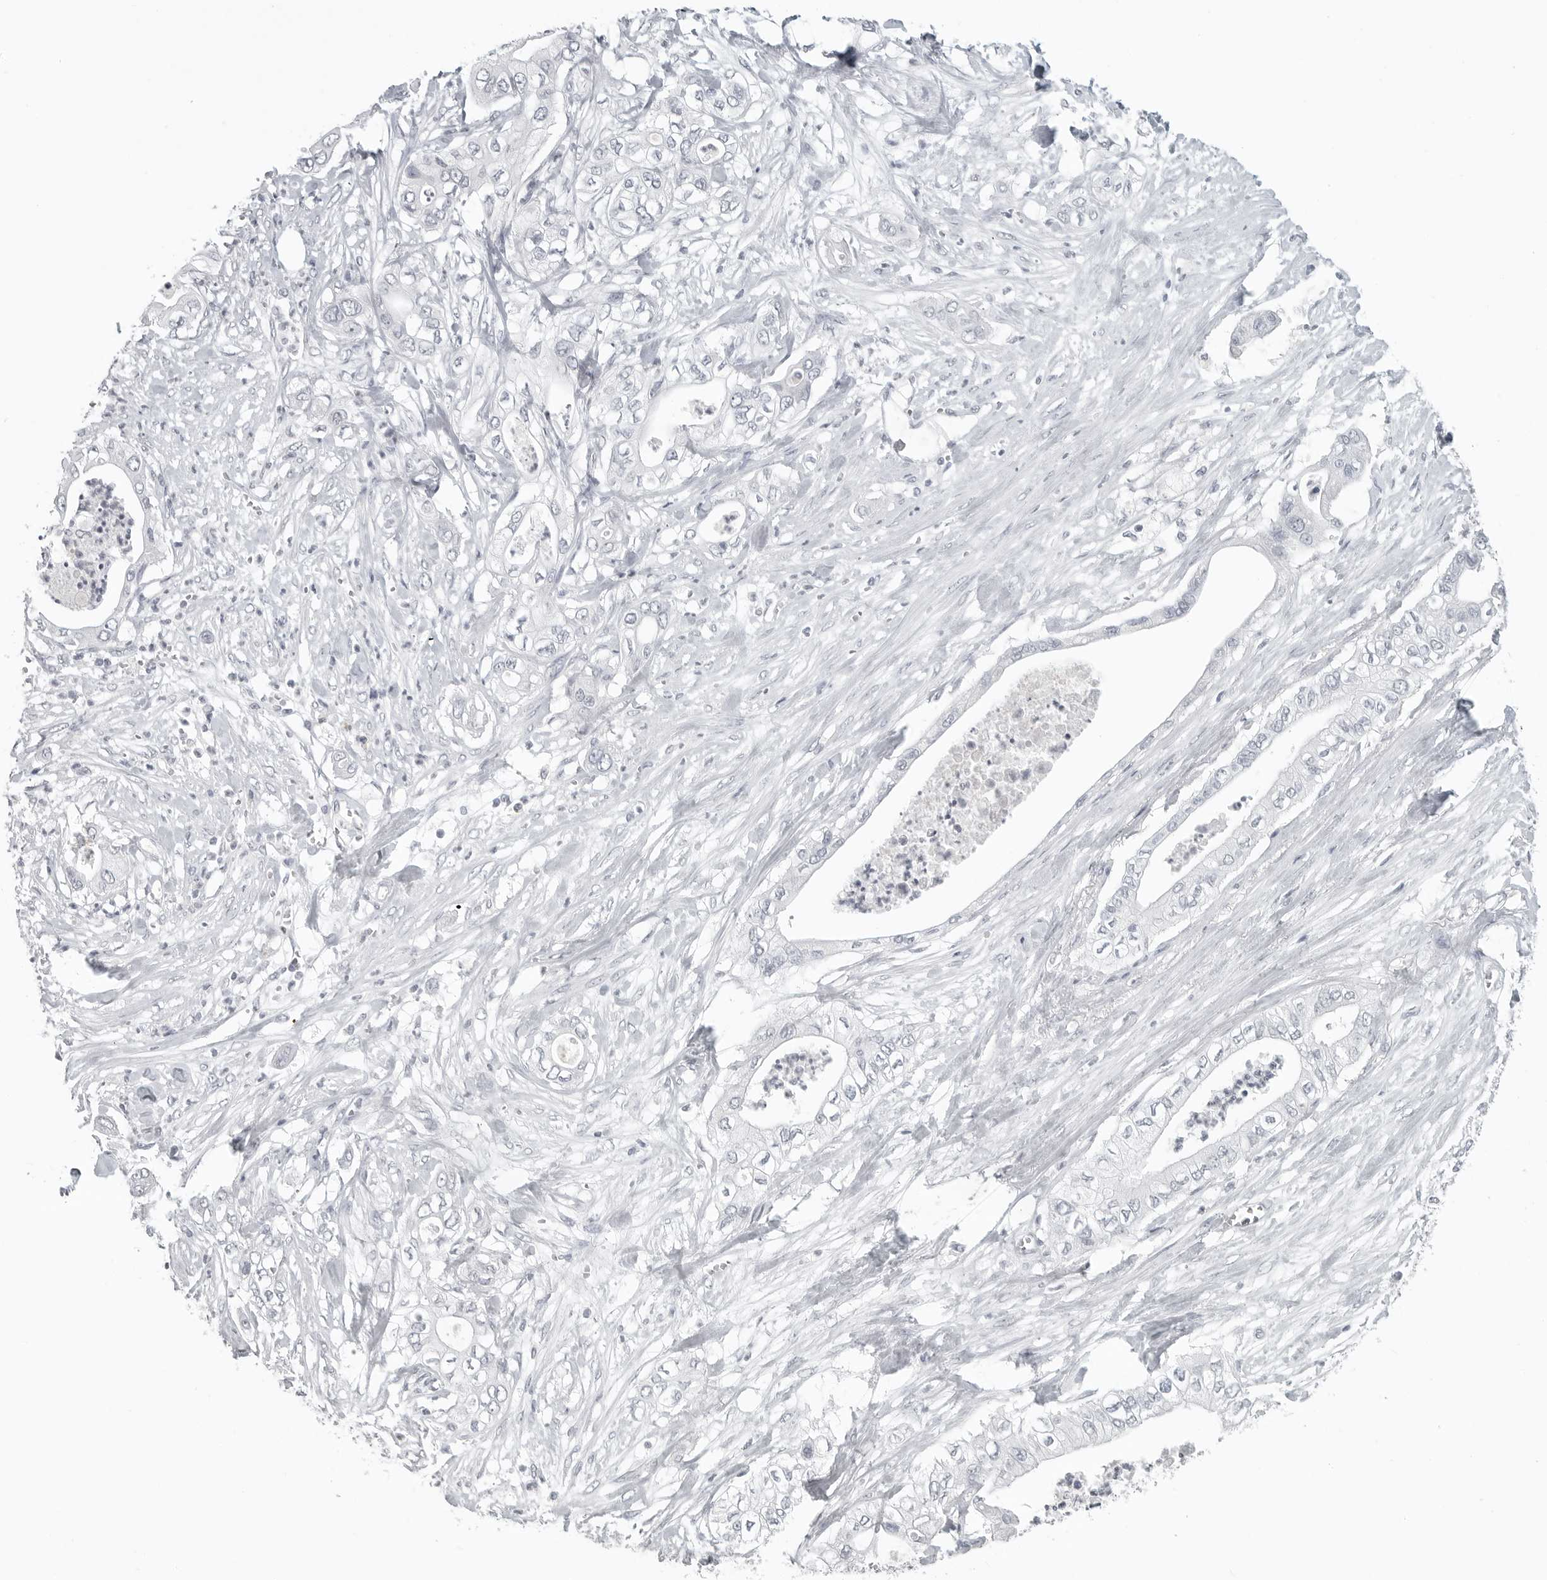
{"staining": {"intensity": "negative", "quantity": "none", "location": "none"}, "tissue": "pancreatic cancer", "cell_type": "Tumor cells", "image_type": "cancer", "snomed": [{"axis": "morphology", "description": "Adenocarcinoma, NOS"}, {"axis": "topography", "description": "Pancreas"}], "caption": "High magnification brightfield microscopy of pancreatic cancer stained with DAB (3,3'-diaminobenzidine) (brown) and counterstained with hematoxylin (blue): tumor cells show no significant staining.", "gene": "BPIFA1", "patient": {"sex": "female", "age": 78}}